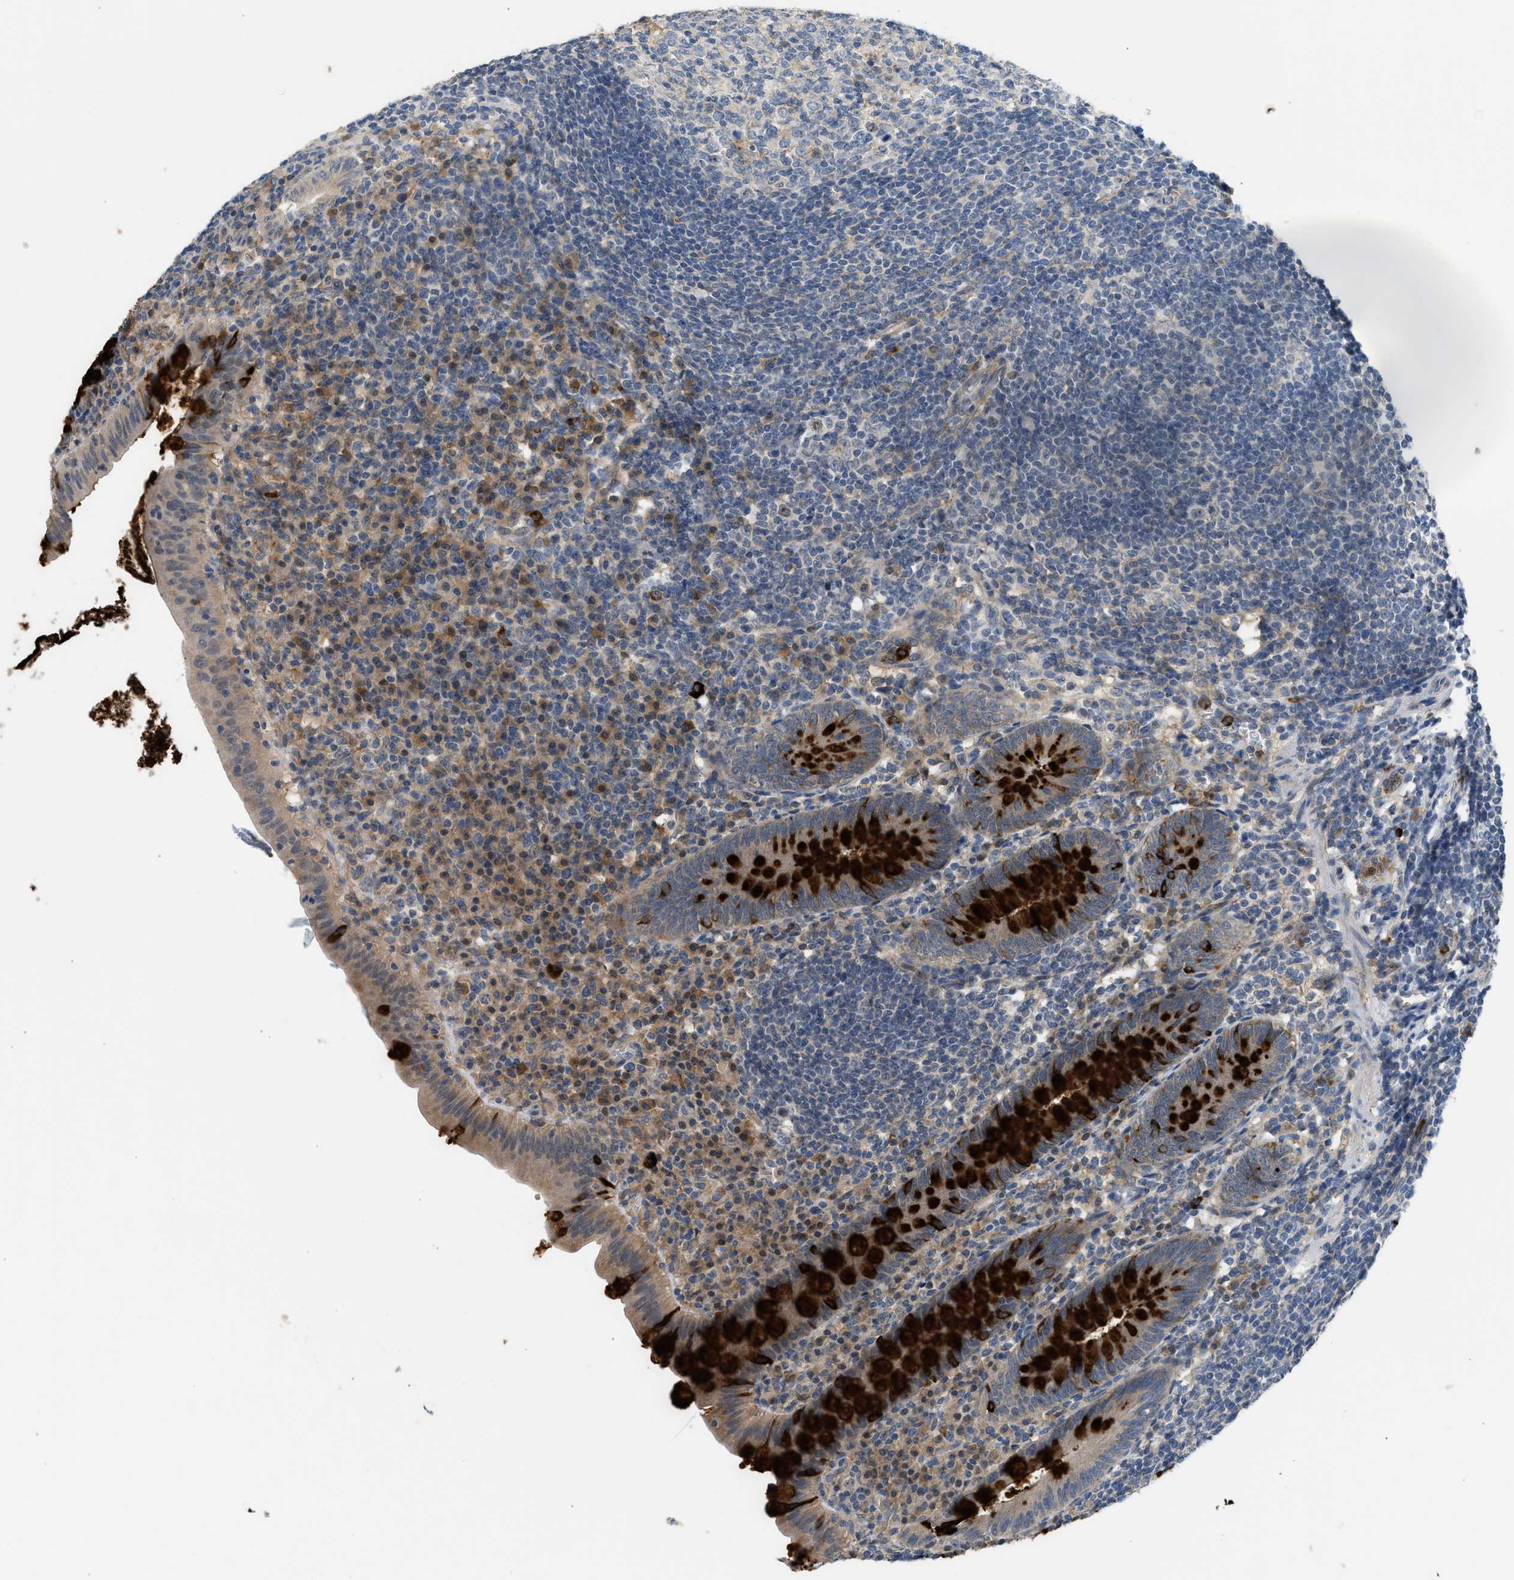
{"staining": {"intensity": "strong", "quantity": "25%-75%", "location": "cytoplasmic/membranous"}, "tissue": "appendix", "cell_type": "Glandular cells", "image_type": "normal", "snomed": [{"axis": "morphology", "description": "Normal tissue, NOS"}, {"axis": "topography", "description": "Appendix"}], "caption": "Appendix was stained to show a protein in brown. There is high levels of strong cytoplasmic/membranous positivity in approximately 25%-75% of glandular cells. The staining was performed using DAB (3,3'-diaminobenzidine), with brown indicating positive protein expression. Nuclei are stained blue with hematoxylin.", "gene": "RHBDF2", "patient": {"sex": "male", "age": 56}}